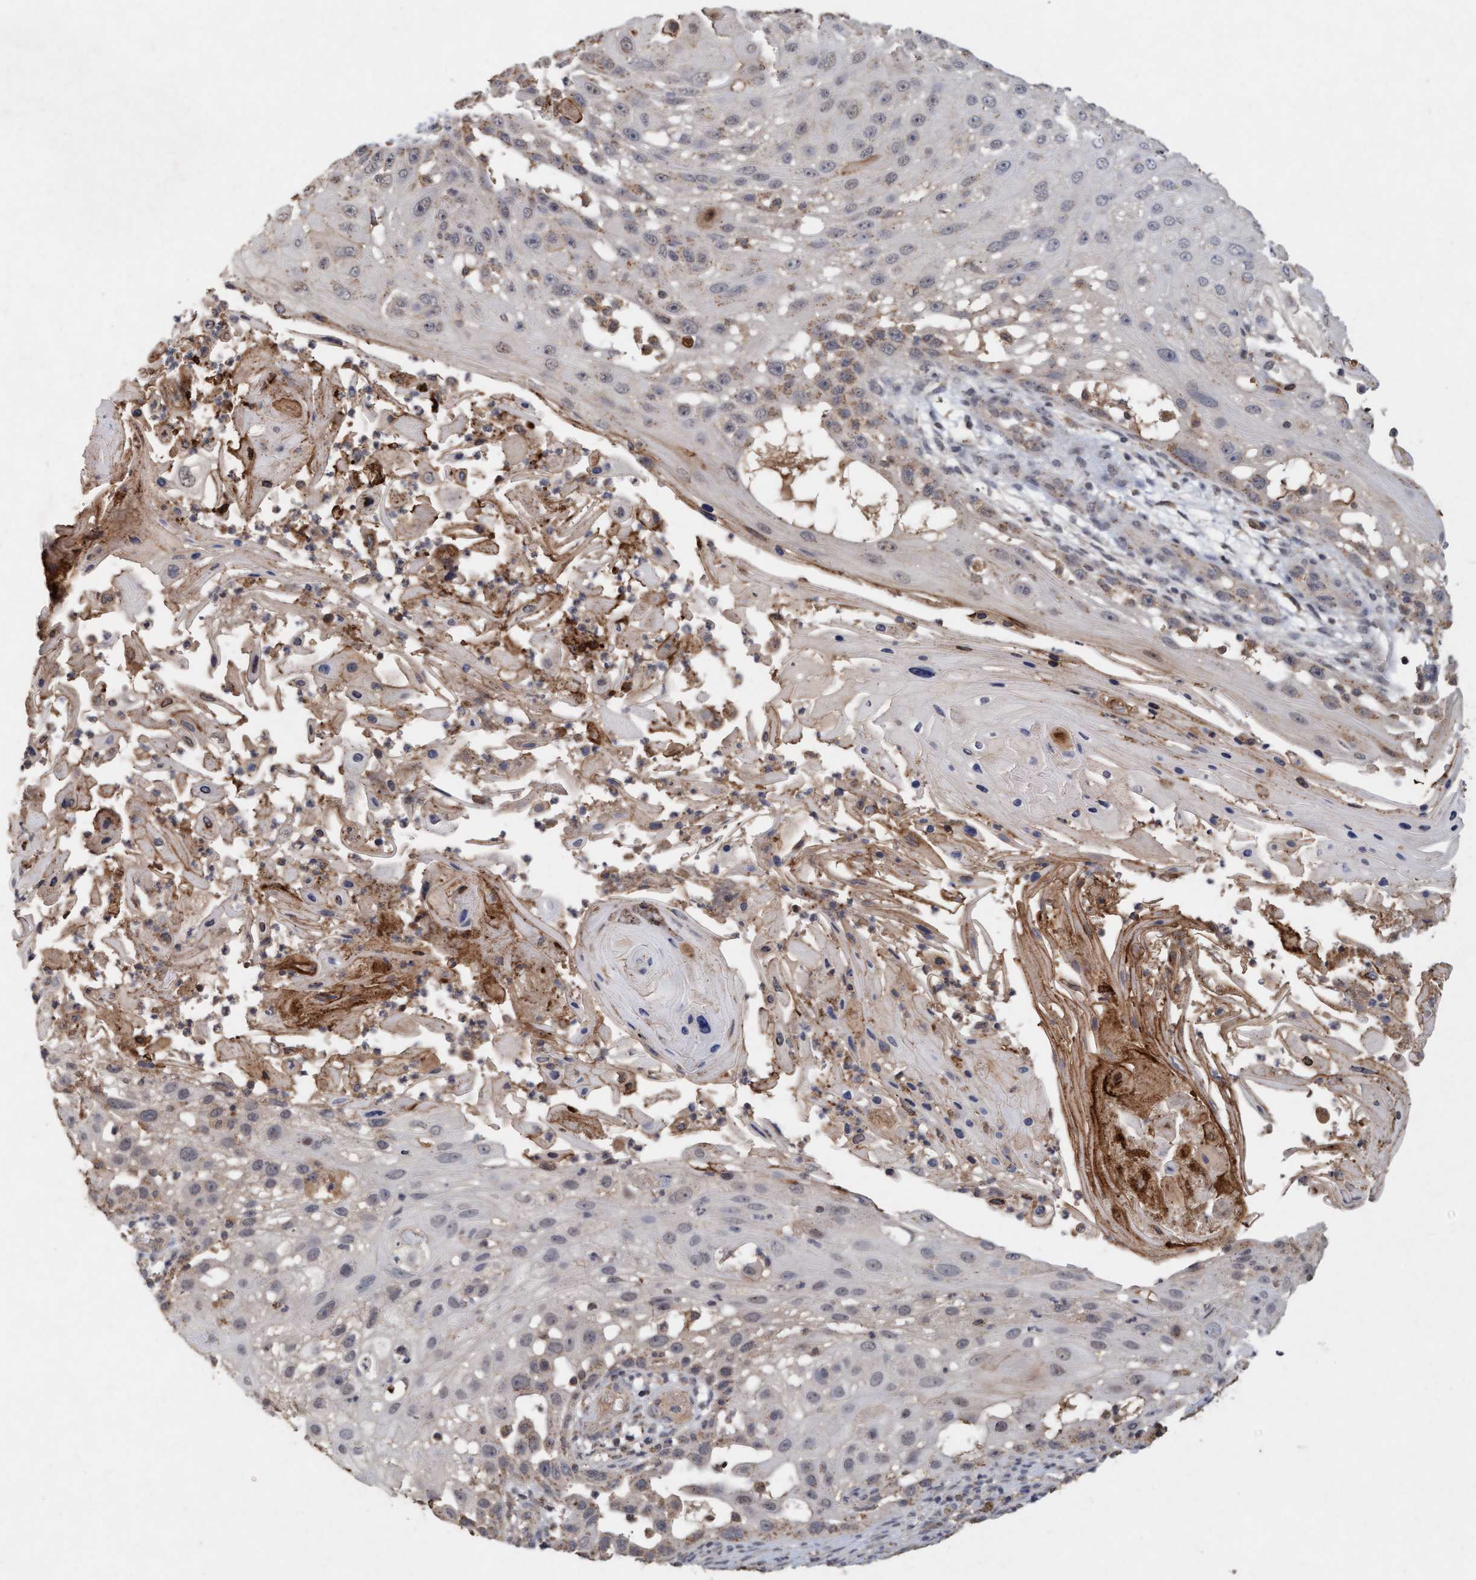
{"staining": {"intensity": "weak", "quantity": "<25%", "location": "cytoplasmic/membranous"}, "tissue": "skin cancer", "cell_type": "Tumor cells", "image_type": "cancer", "snomed": [{"axis": "morphology", "description": "Squamous cell carcinoma, NOS"}, {"axis": "topography", "description": "Skin"}], "caption": "Immunohistochemistry (IHC) photomicrograph of human skin squamous cell carcinoma stained for a protein (brown), which shows no positivity in tumor cells.", "gene": "VSIG8", "patient": {"sex": "female", "age": 44}}